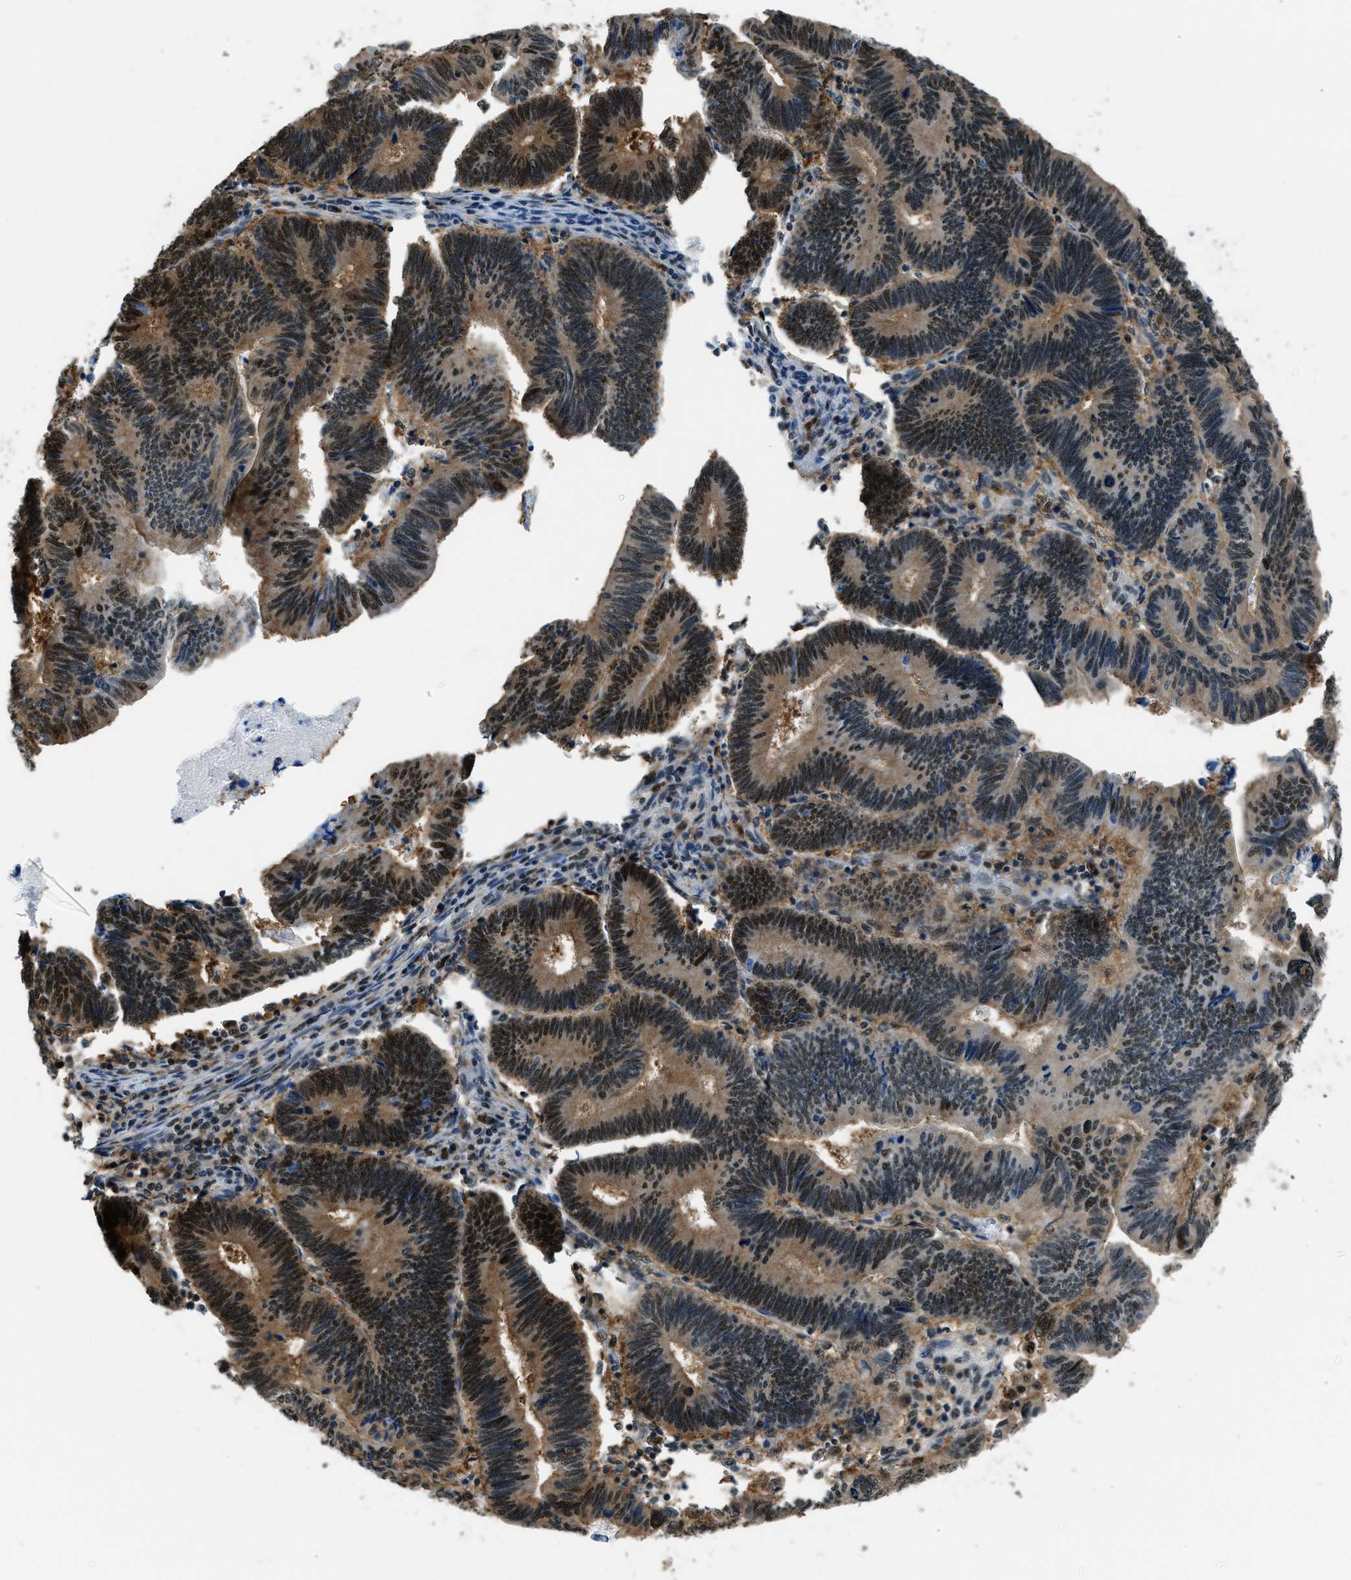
{"staining": {"intensity": "strong", "quantity": ">75%", "location": "cytoplasmic/membranous,nuclear"}, "tissue": "pancreatic cancer", "cell_type": "Tumor cells", "image_type": "cancer", "snomed": [{"axis": "morphology", "description": "Adenocarcinoma, NOS"}, {"axis": "topography", "description": "Pancreas"}], "caption": "Tumor cells display high levels of strong cytoplasmic/membranous and nuclear expression in about >75% of cells in pancreatic cancer. Using DAB (brown) and hematoxylin (blue) stains, captured at high magnification using brightfield microscopy.", "gene": "OGFR", "patient": {"sex": "female", "age": 70}}